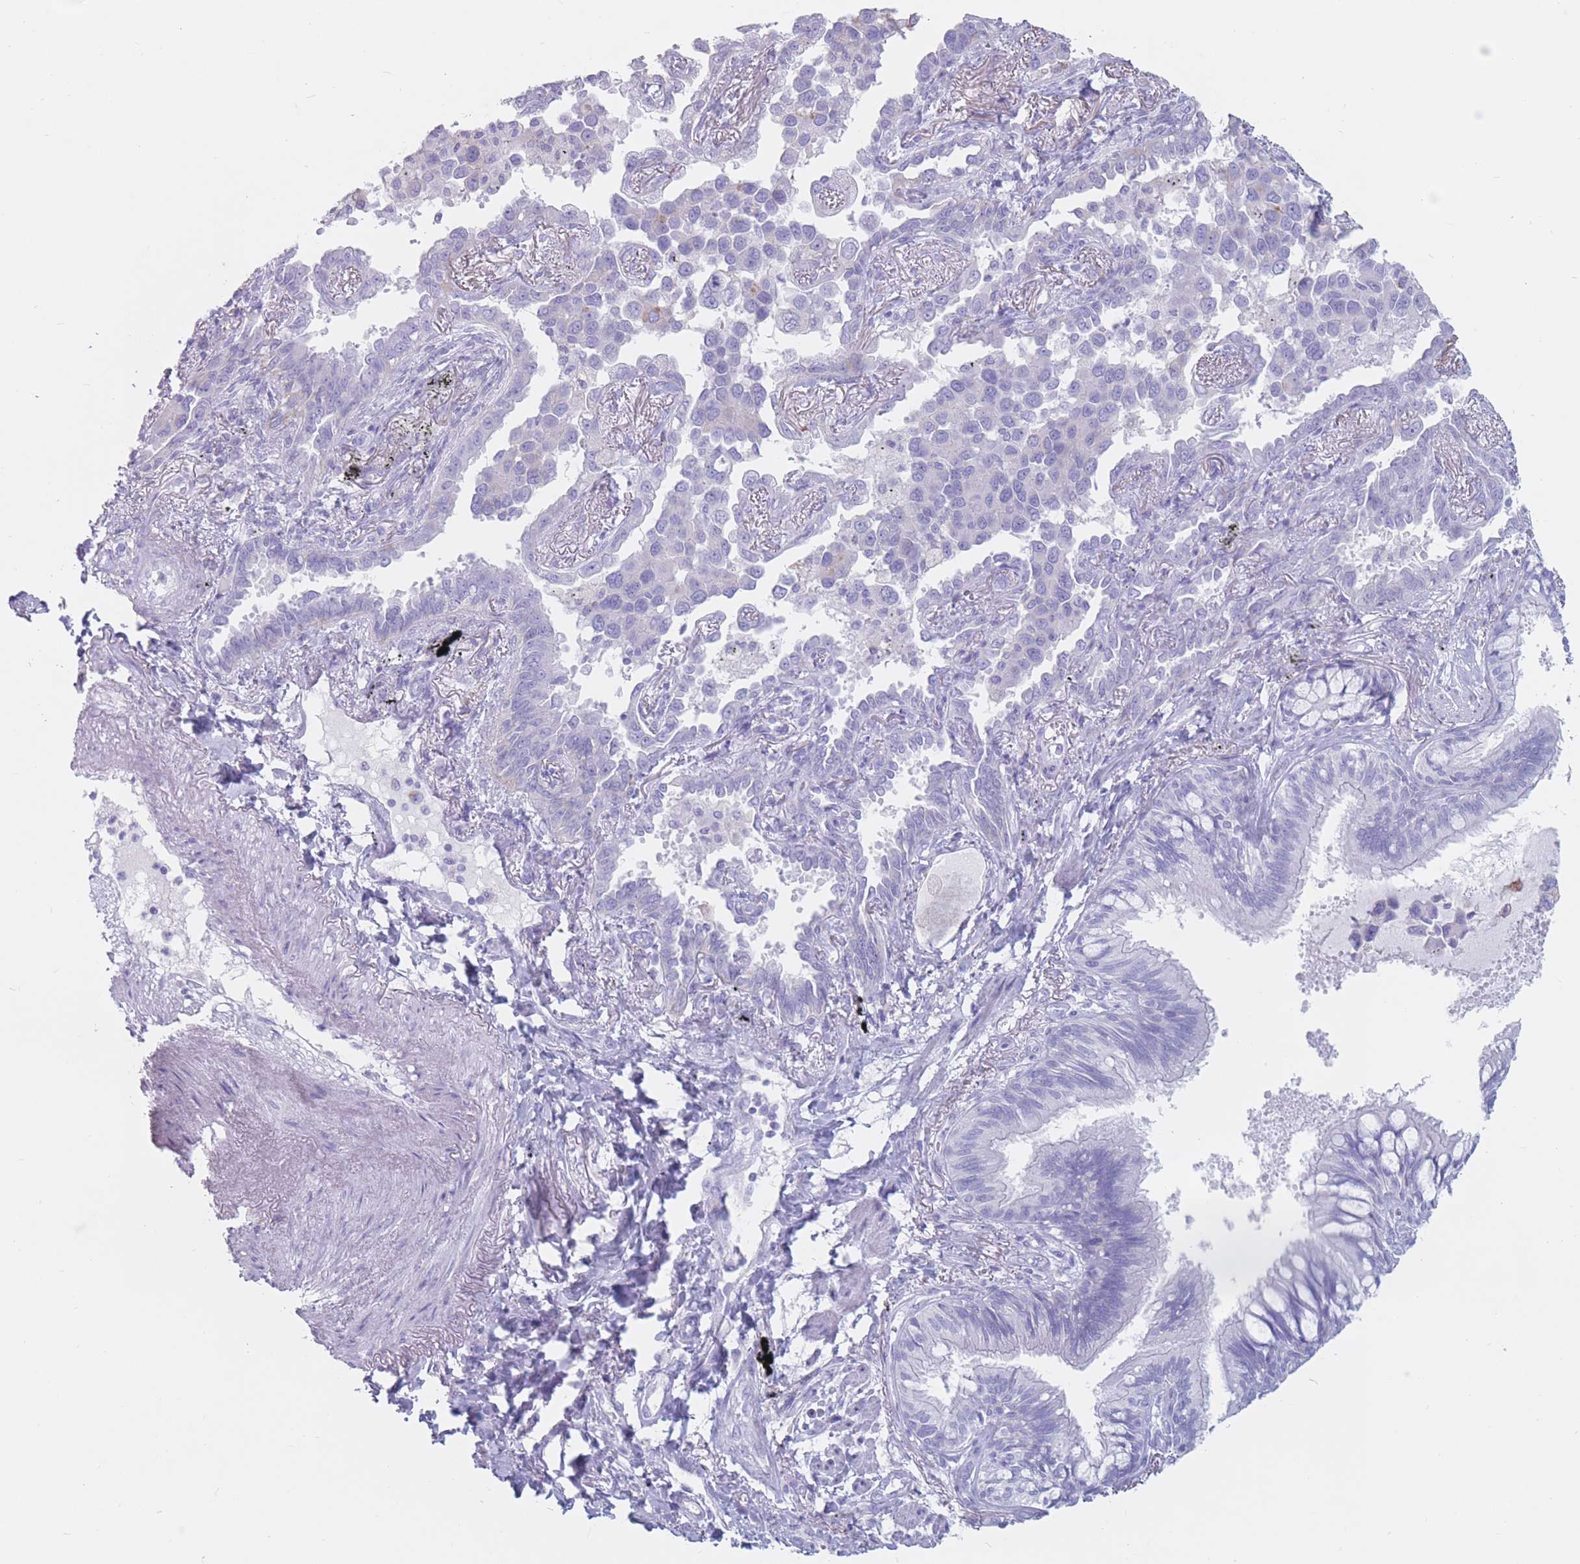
{"staining": {"intensity": "negative", "quantity": "none", "location": "none"}, "tissue": "lung cancer", "cell_type": "Tumor cells", "image_type": "cancer", "snomed": [{"axis": "morphology", "description": "Adenocarcinoma, NOS"}, {"axis": "topography", "description": "Lung"}], "caption": "The immunohistochemistry photomicrograph has no significant positivity in tumor cells of lung adenocarcinoma tissue.", "gene": "ST3GAL5", "patient": {"sex": "male", "age": 67}}